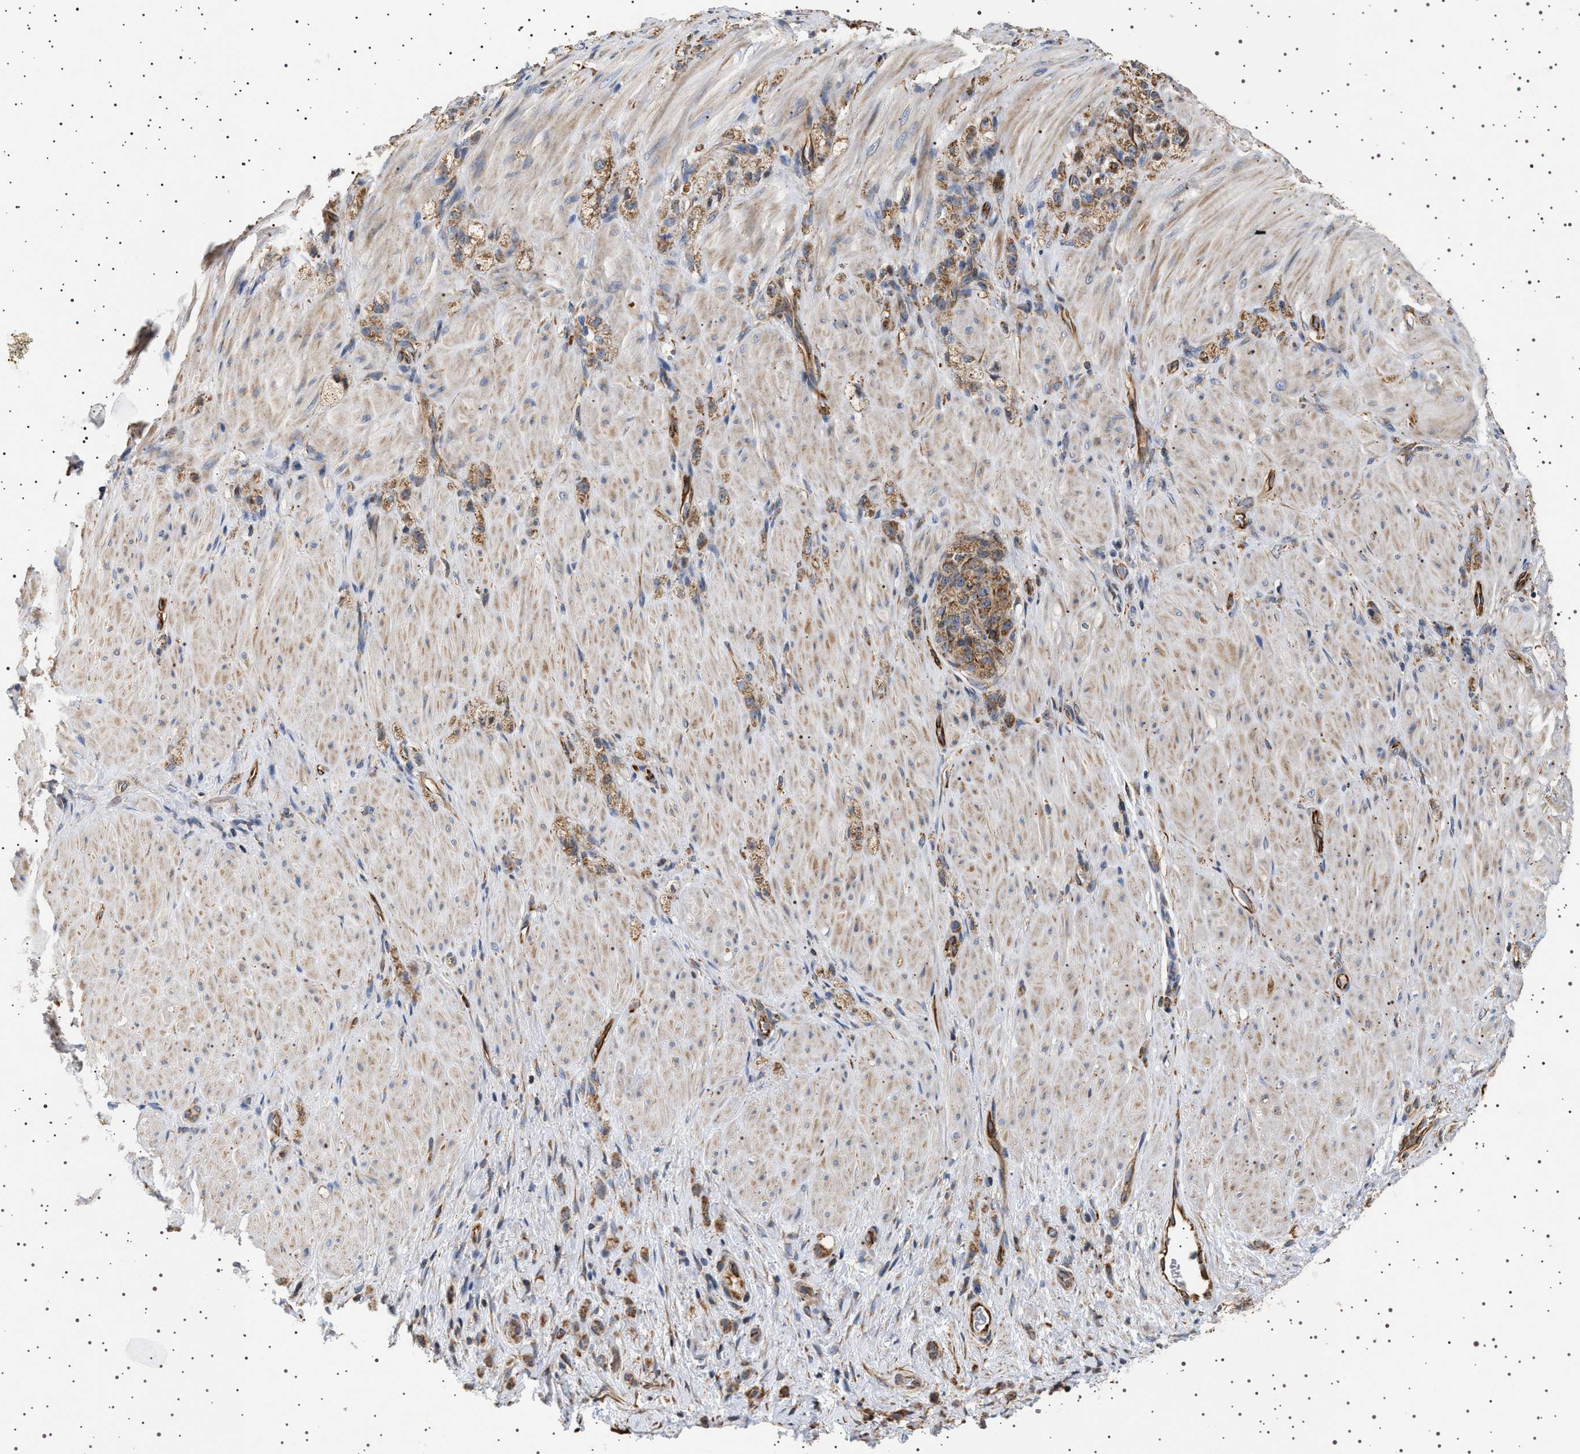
{"staining": {"intensity": "moderate", "quantity": ">75%", "location": "cytoplasmic/membranous"}, "tissue": "stomach cancer", "cell_type": "Tumor cells", "image_type": "cancer", "snomed": [{"axis": "morphology", "description": "Normal tissue, NOS"}, {"axis": "morphology", "description": "Adenocarcinoma, NOS"}, {"axis": "topography", "description": "Stomach"}], "caption": "Protein analysis of stomach adenocarcinoma tissue displays moderate cytoplasmic/membranous expression in about >75% of tumor cells. The staining was performed using DAB (3,3'-diaminobenzidine), with brown indicating positive protein expression. Nuclei are stained blue with hematoxylin.", "gene": "TRUB2", "patient": {"sex": "male", "age": 82}}